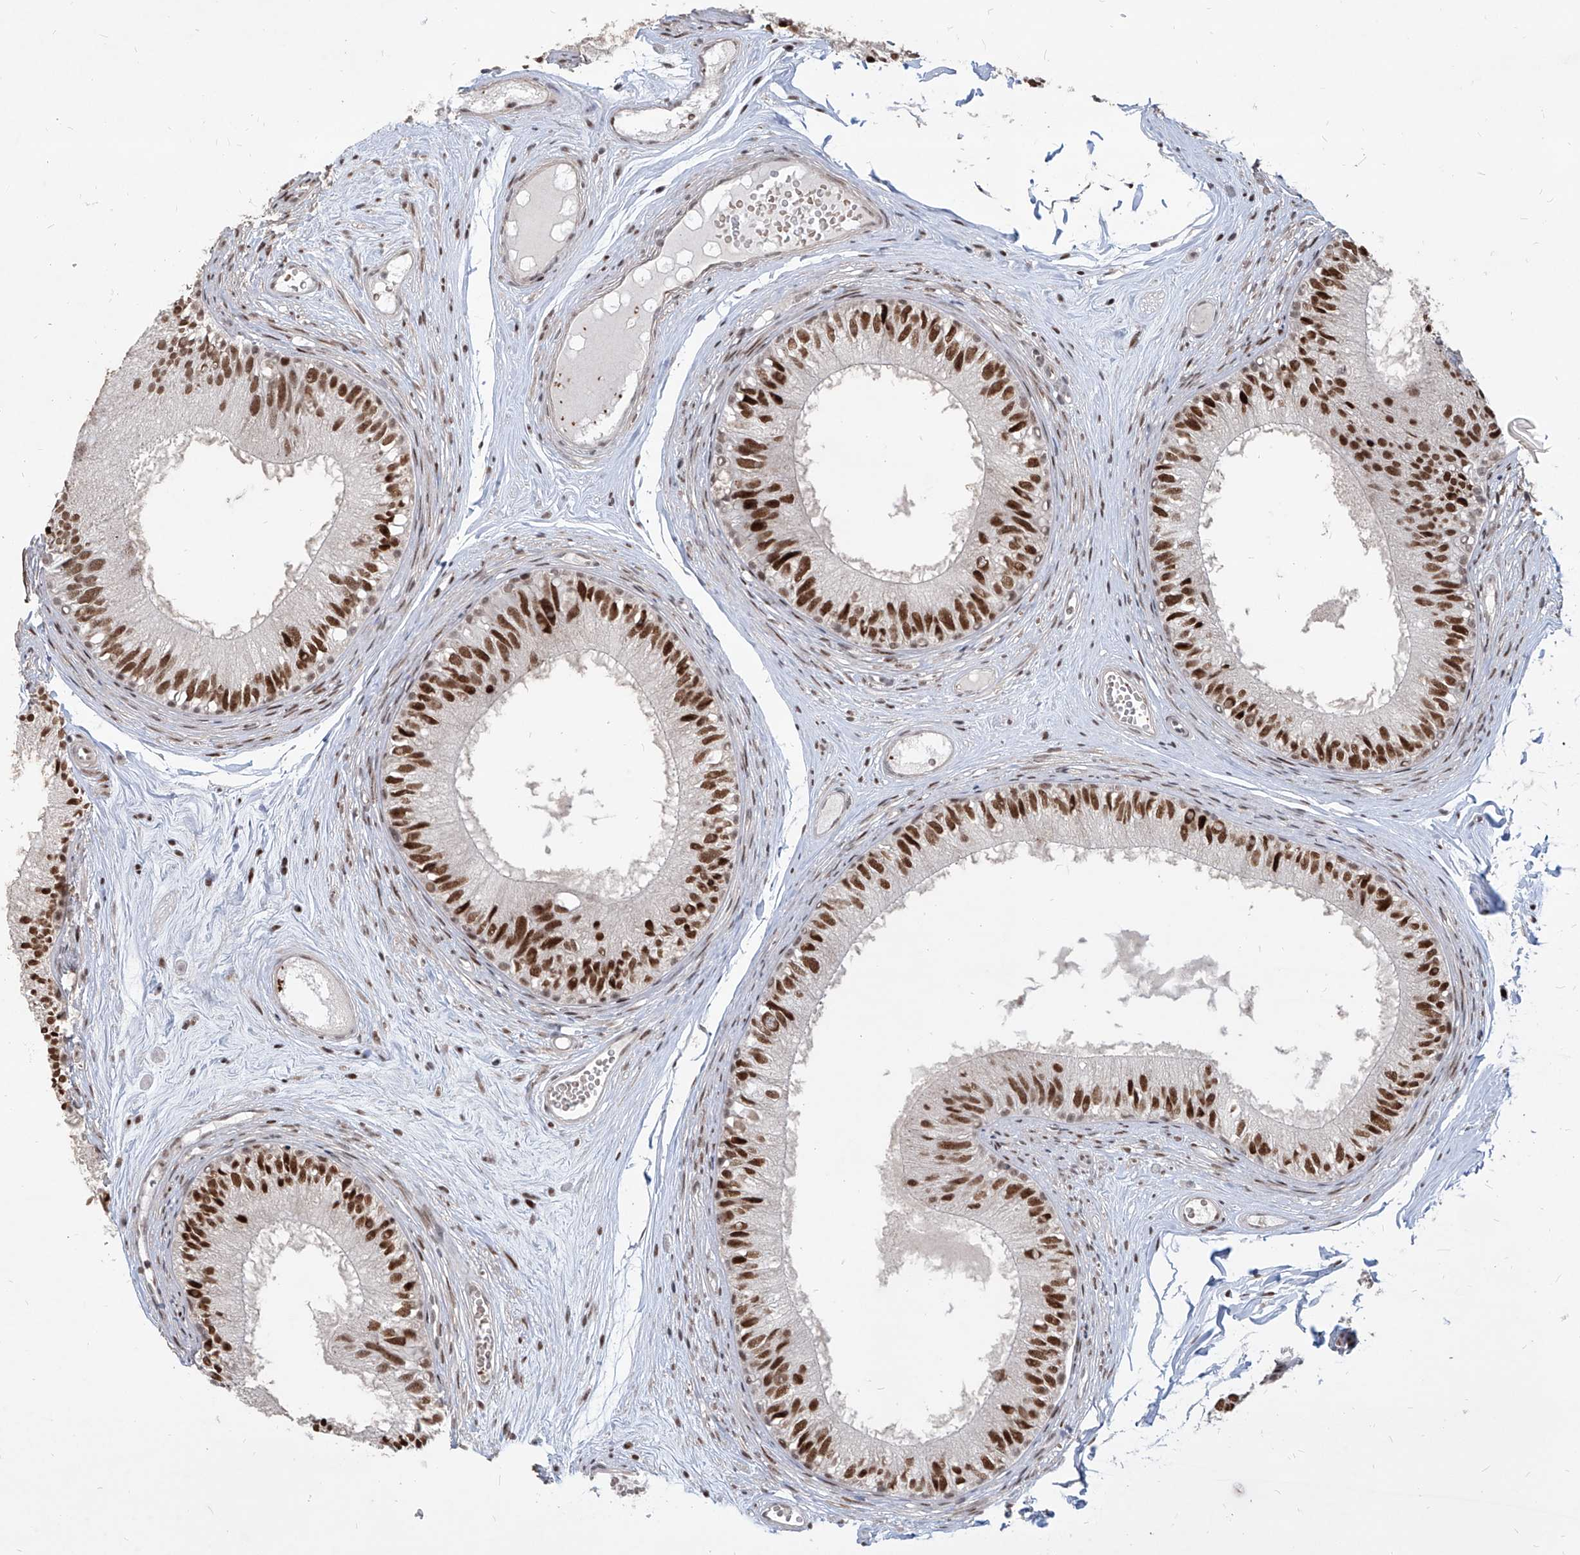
{"staining": {"intensity": "strong", "quantity": ">75%", "location": "nuclear"}, "tissue": "epididymis", "cell_type": "Glandular cells", "image_type": "normal", "snomed": [{"axis": "morphology", "description": "Normal tissue, NOS"}, {"axis": "morphology", "description": "Seminoma in situ"}, {"axis": "topography", "description": "Testis"}, {"axis": "topography", "description": "Epididymis"}], "caption": "This is a histology image of immunohistochemistry (IHC) staining of normal epididymis, which shows strong staining in the nuclear of glandular cells.", "gene": "IRF2", "patient": {"sex": "male", "age": 28}}